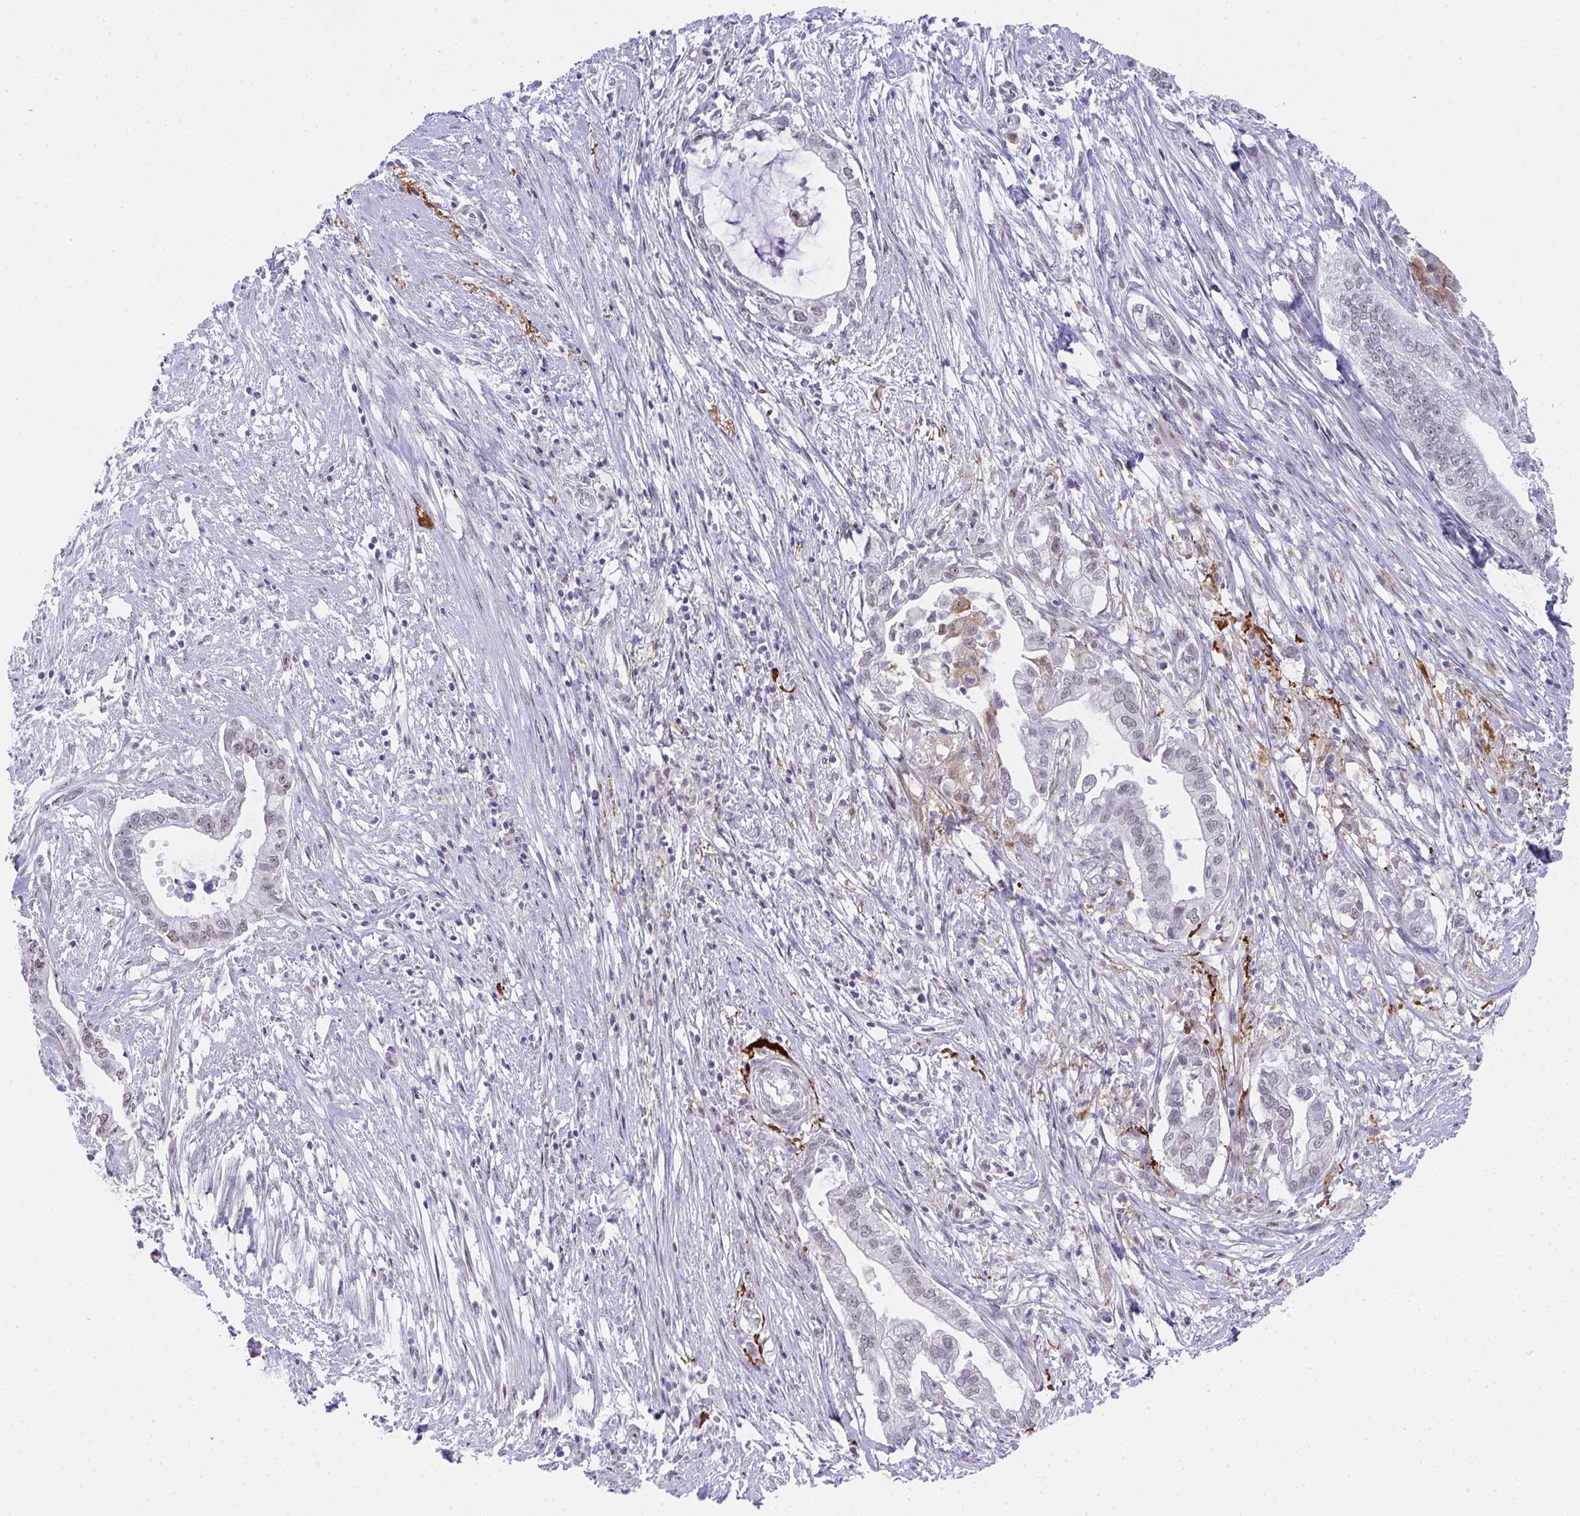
{"staining": {"intensity": "weak", "quantity": "<25%", "location": "nuclear"}, "tissue": "pancreatic cancer", "cell_type": "Tumor cells", "image_type": "cancer", "snomed": [{"axis": "morphology", "description": "Adenocarcinoma, NOS"}, {"axis": "topography", "description": "Pancreas"}], "caption": "This is an immunohistochemistry histopathology image of human pancreatic cancer (adenocarcinoma). There is no expression in tumor cells.", "gene": "TNMD", "patient": {"sex": "male", "age": 70}}